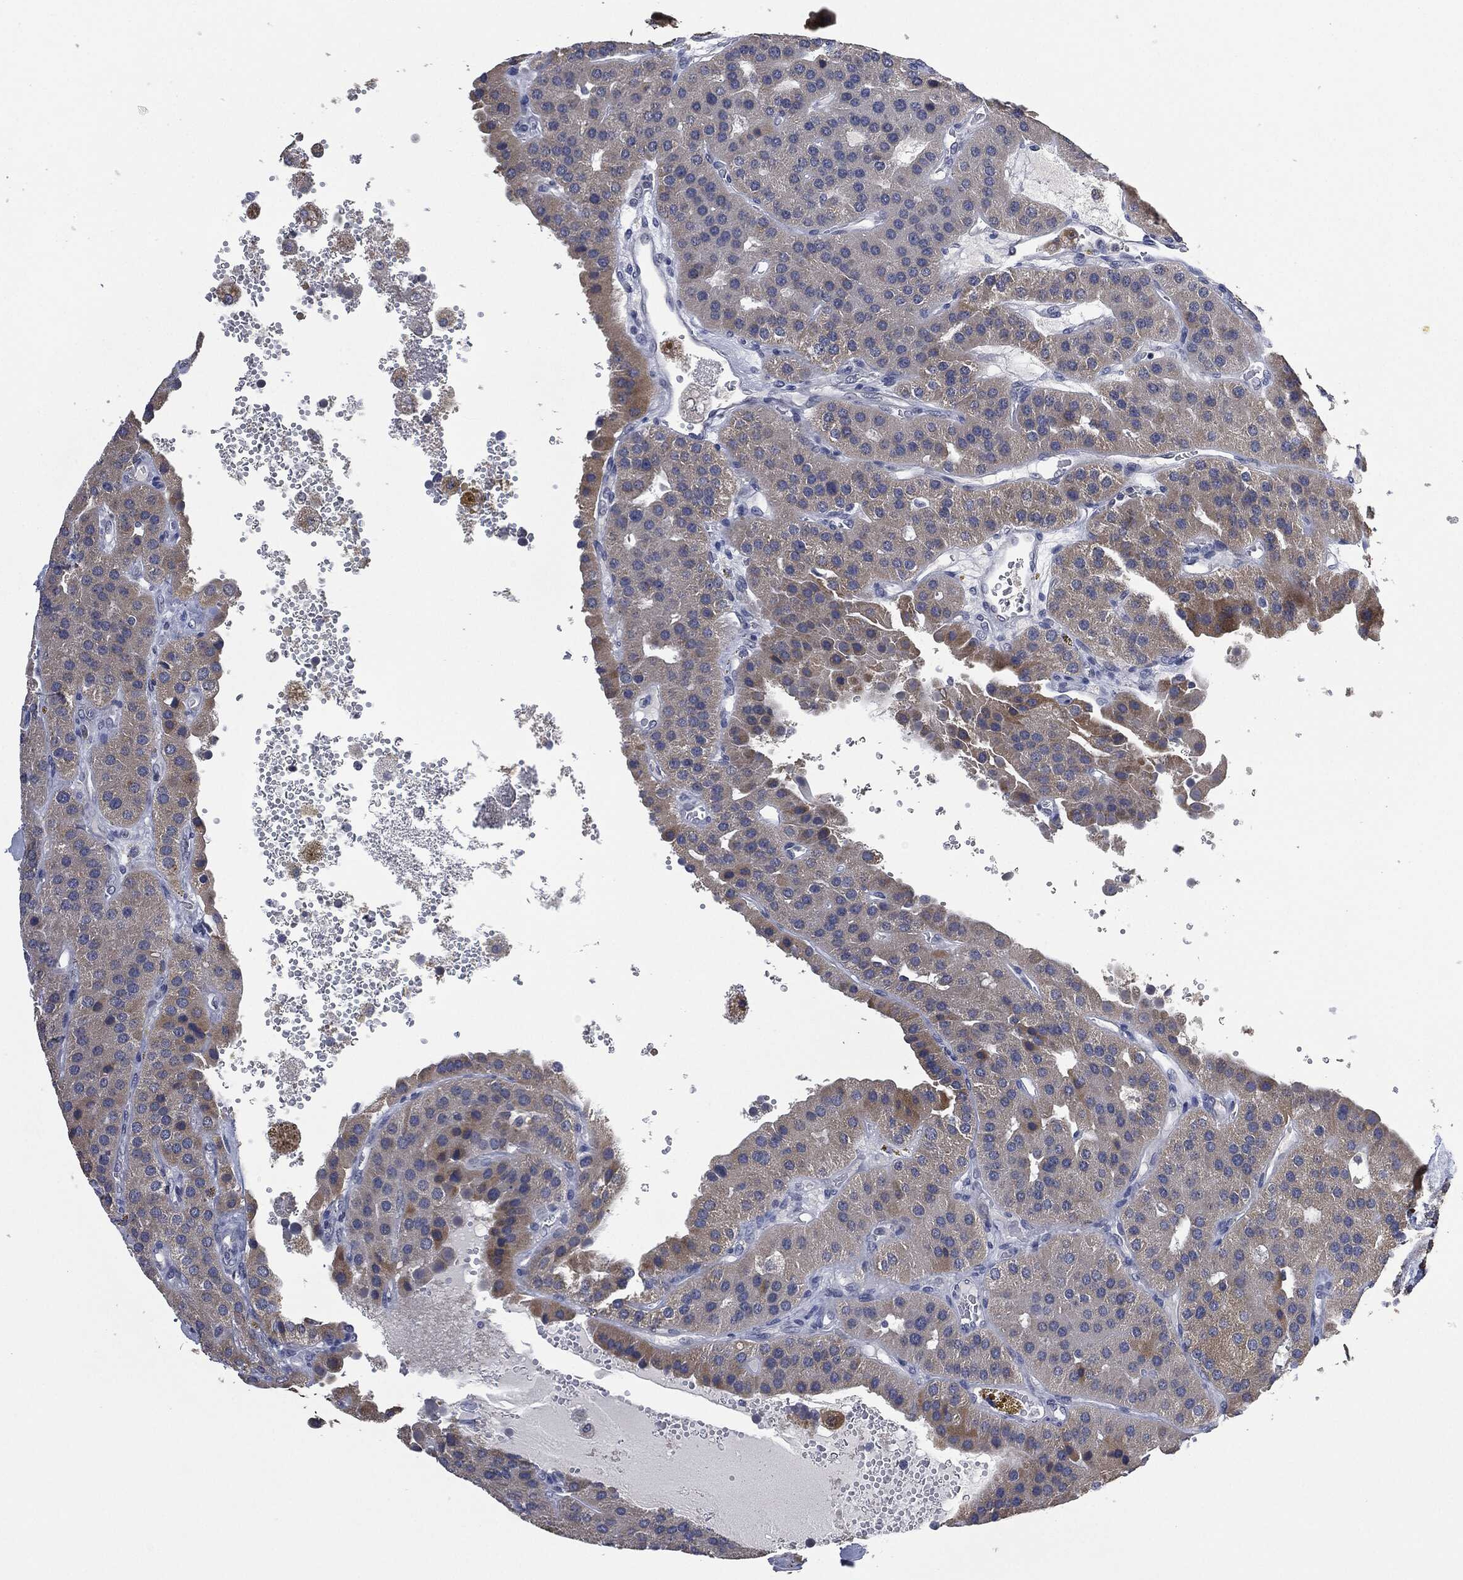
{"staining": {"intensity": "moderate", "quantity": "<25%", "location": "cytoplasmic/membranous"}, "tissue": "parathyroid gland", "cell_type": "Glandular cells", "image_type": "normal", "snomed": [{"axis": "morphology", "description": "Normal tissue, NOS"}, {"axis": "morphology", "description": "Adenoma, NOS"}, {"axis": "topography", "description": "Parathyroid gland"}], "caption": "Immunohistochemical staining of unremarkable parathyroid gland reveals low levels of moderate cytoplasmic/membranous positivity in about <25% of glandular cells. (DAB IHC with brightfield microscopy, high magnification).", "gene": "IL1RN", "patient": {"sex": "female", "age": 86}}